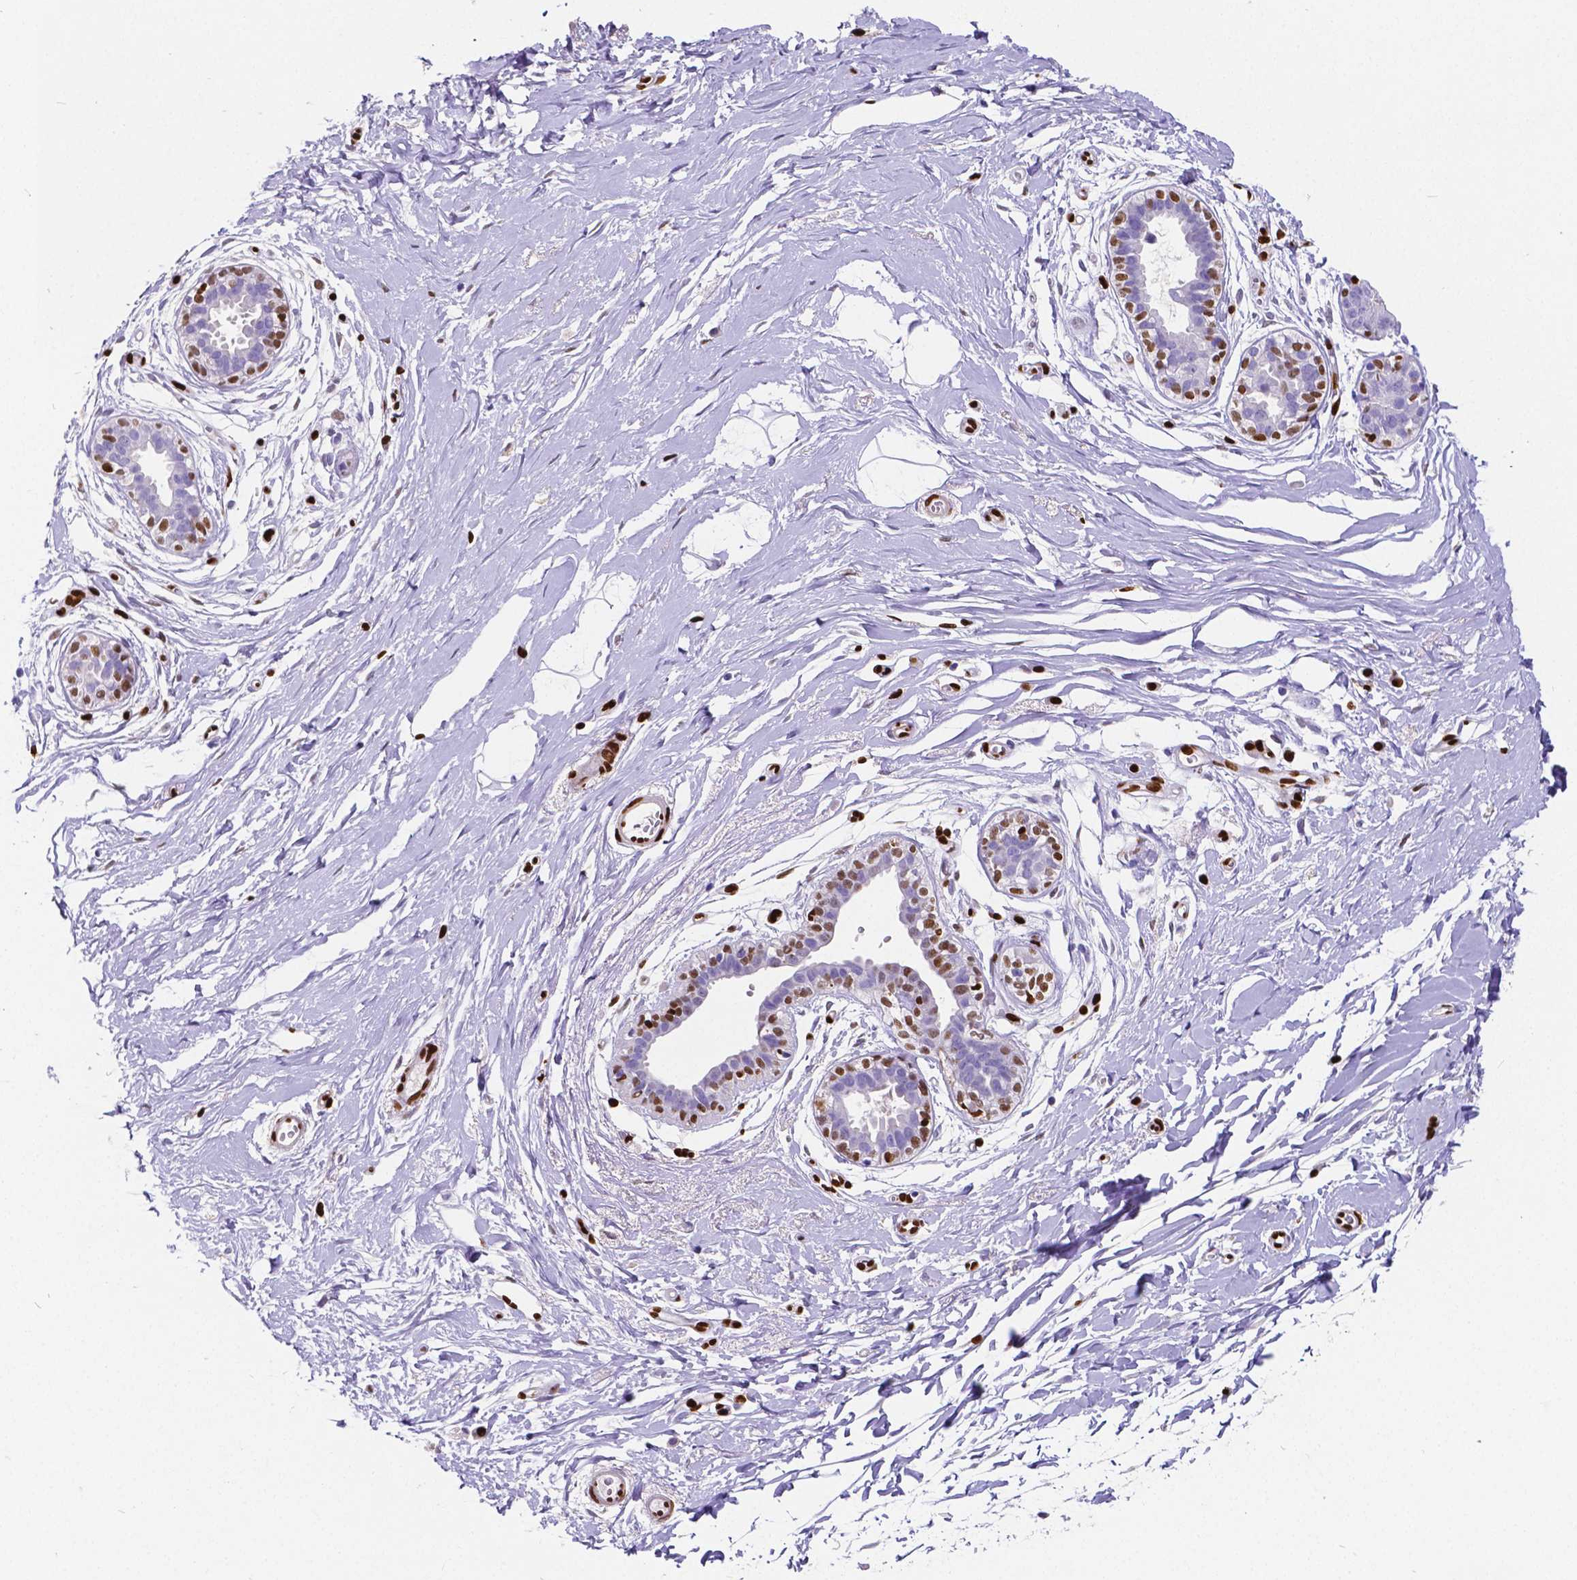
{"staining": {"intensity": "strong", "quantity": "<25%", "location": "nuclear"}, "tissue": "breast", "cell_type": "Adipocytes", "image_type": "normal", "snomed": [{"axis": "morphology", "description": "Normal tissue, NOS"}, {"axis": "topography", "description": "Breast"}], "caption": "IHC (DAB) staining of unremarkable human breast exhibits strong nuclear protein positivity in about <25% of adipocytes.", "gene": "MEF2C", "patient": {"sex": "female", "age": 49}}